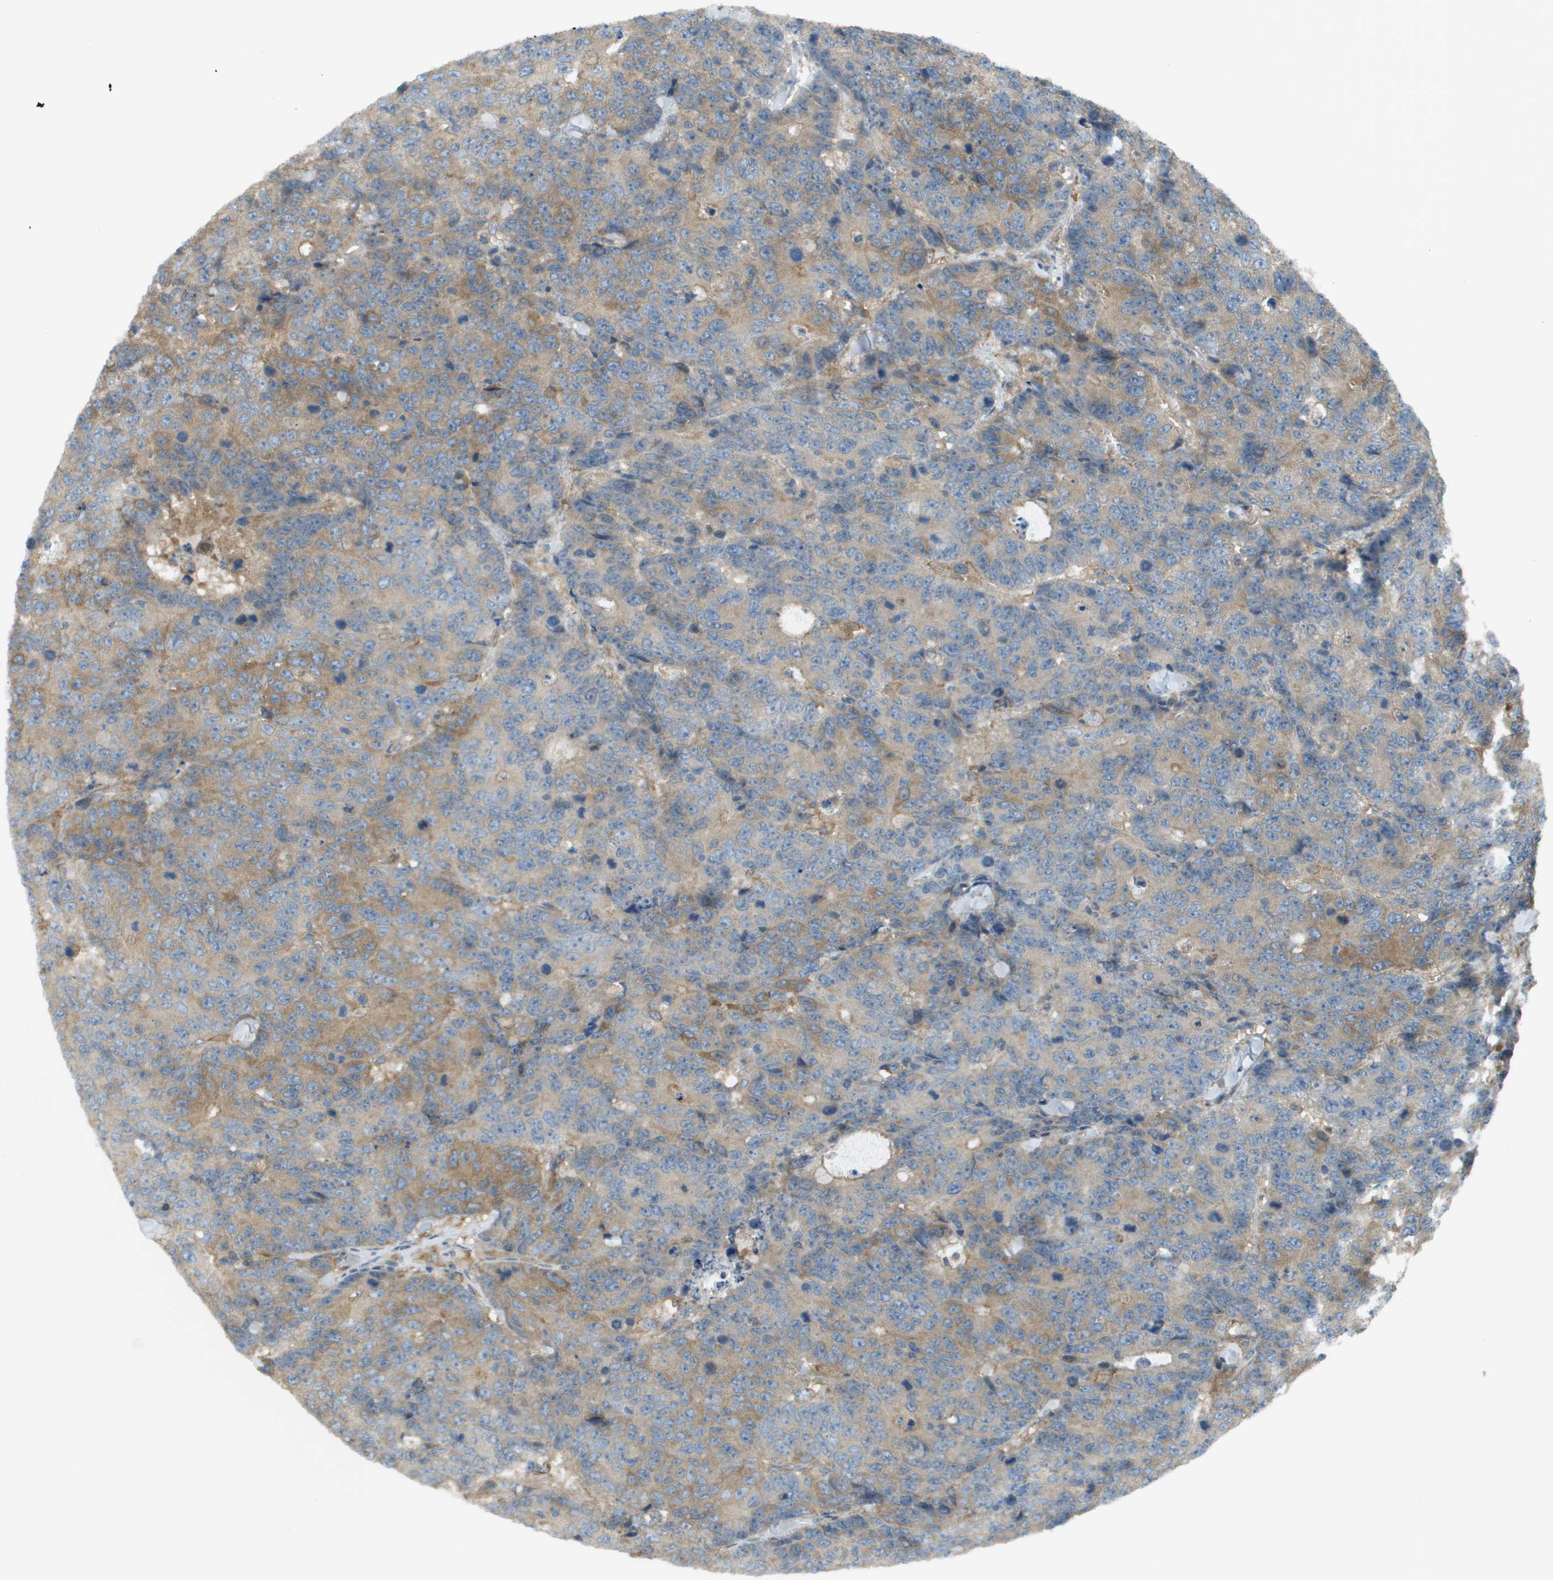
{"staining": {"intensity": "moderate", "quantity": ">75%", "location": "cytoplasmic/membranous"}, "tissue": "colorectal cancer", "cell_type": "Tumor cells", "image_type": "cancer", "snomed": [{"axis": "morphology", "description": "Adenocarcinoma, NOS"}, {"axis": "topography", "description": "Colon"}], "caption": "Immunohistochemistry of colorectal cancer (adenocarcinoma) shows medium levels of moderate cytoplasmic/membranous positivity in approximately >75% of tumor cells. (Stains: DAB in brown, nuclei in blue, Microscopy: brightfield microscopy at high magnification).", "gene": "CORO1B", "patient": {"sex": "female", "age": 86}}